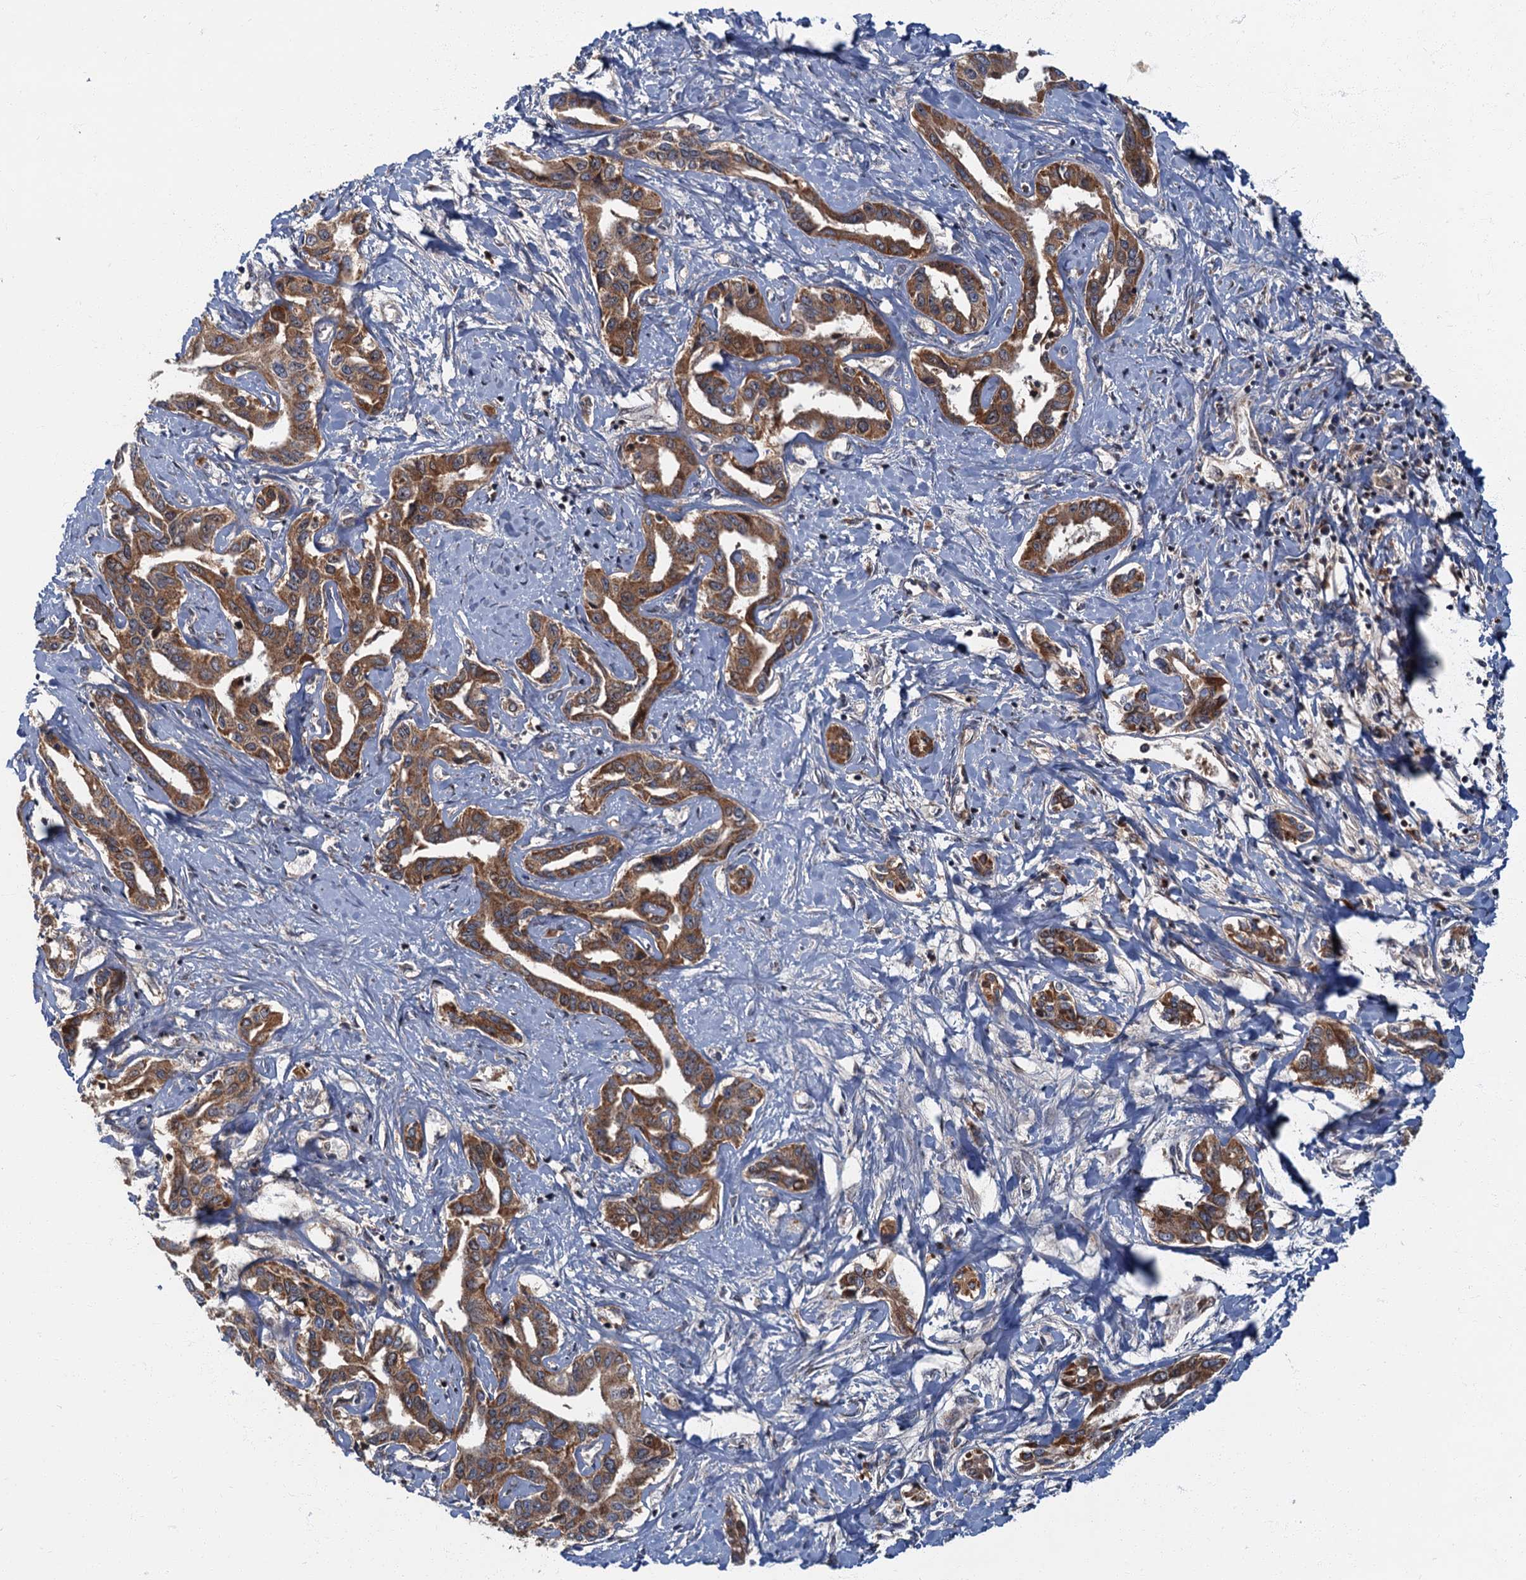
{"staining": {"intensity": "moderate", "quantity": ">75%", "location": "cytoplasmic/membranous"}, "tissue": "liver cancer", "cell_type": "Tumor cells", "image_type": "cancer", "snomed": [{"axis": "morphology", "description": "Cholangiocarcinoma"}, {"axis": "topography", "description": "Liver"}], "caption": "Brown immunohistochemical staining in human cholangiocarcinoma (liver) shows moderate cytoplasmic/membranous staining in approximately >75% of tumor cells.", "gene": "SLC11A2", "patient": {"sex": "male", "age": 59}}